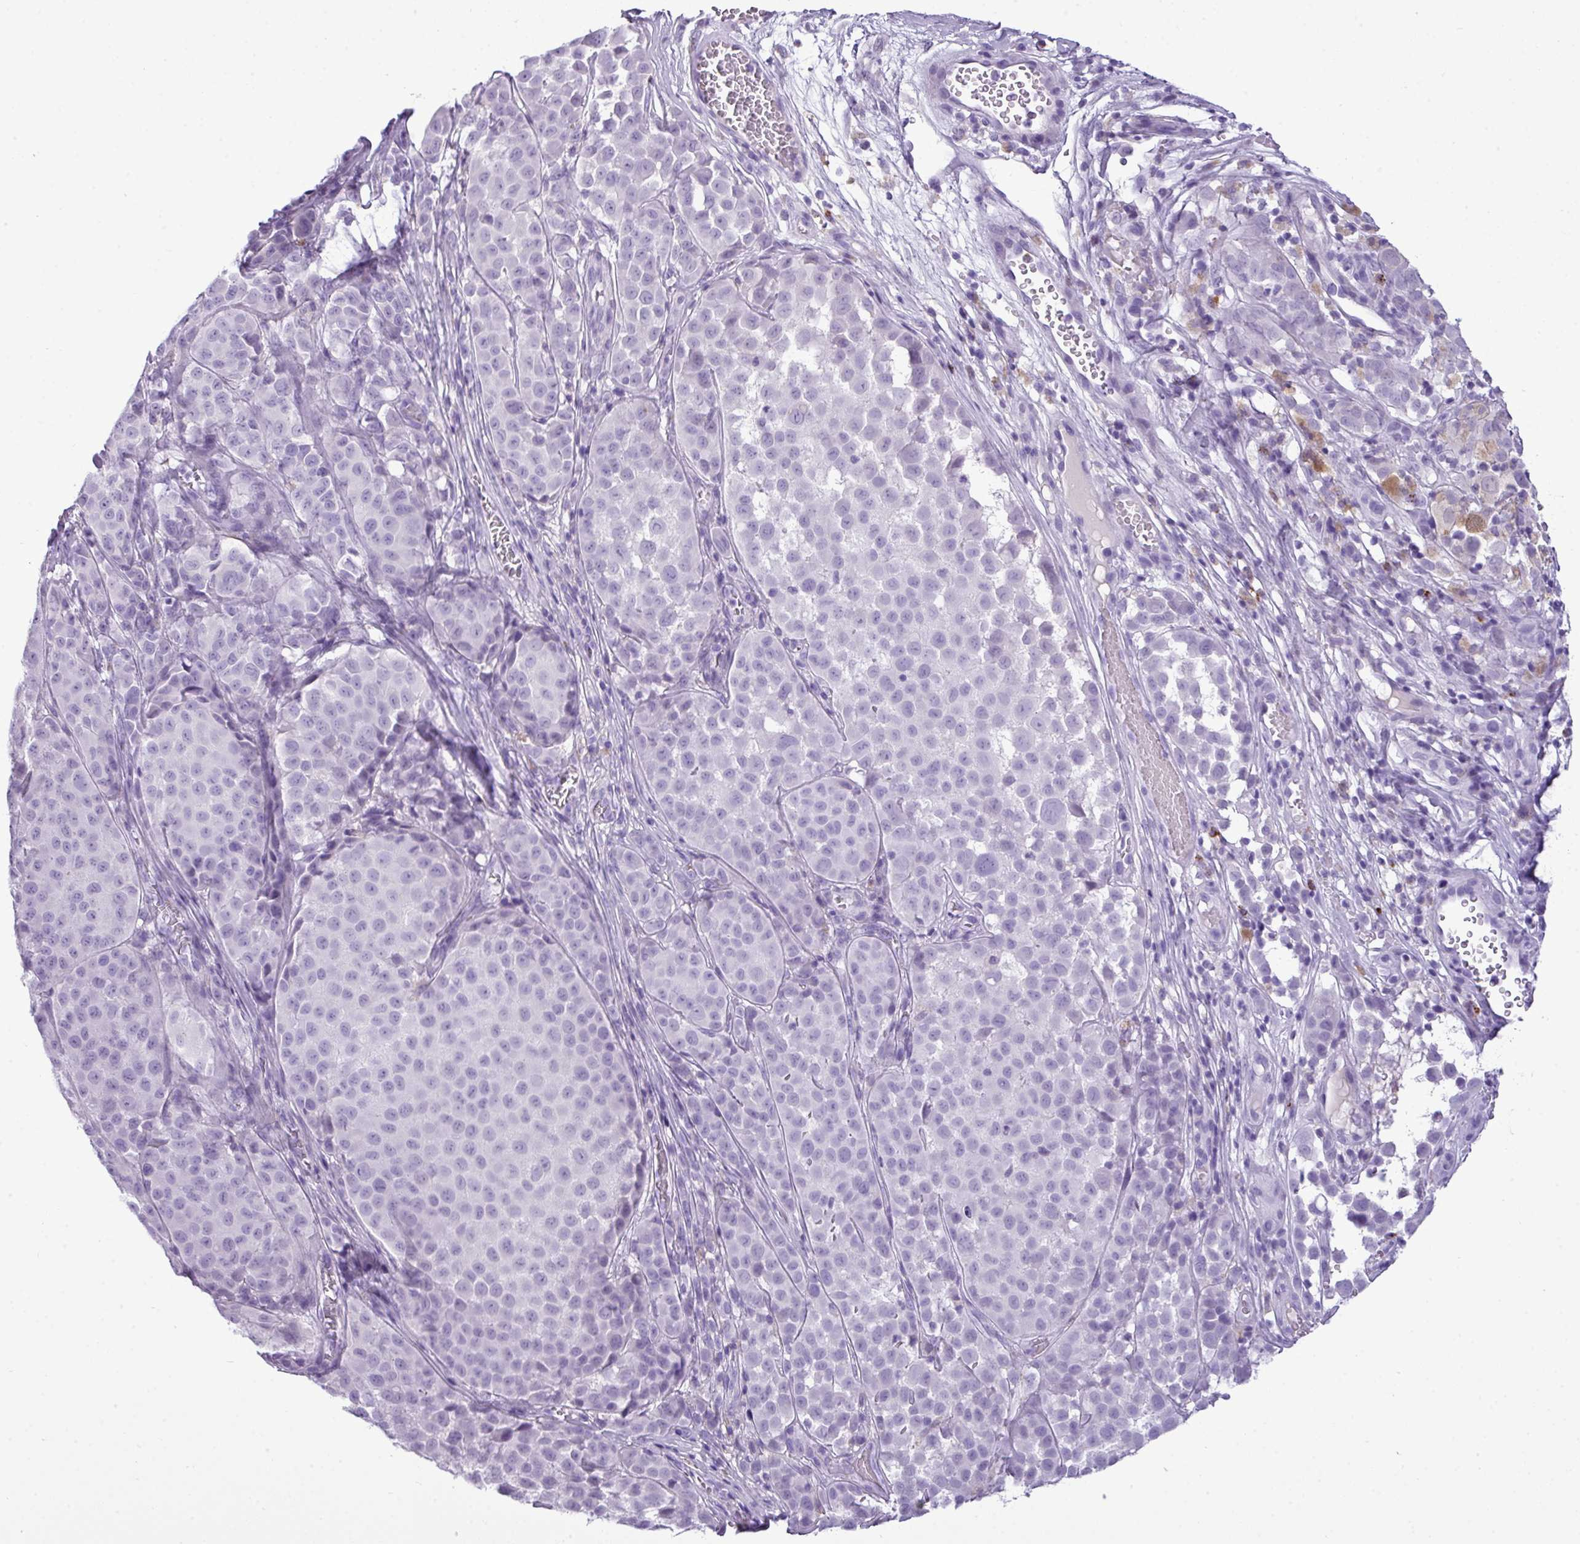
{"staining": {"intensity": "negative", "quantity": "none", "location": "none"}, "tissue": "melanoma", "cell_type": "Tumor cells", "image_type": "cancer", "snomed": [{"axis": "morphology", "description": "Malignant melanoma, NOS"}, {"axis": "topography", "description": "Skin"}], "caption": "This is an IHC image of human malignant melanoma. There is no positivity in tumor cells.", "gene": "RBMXL2", "patient": {"sex": "male", "age": 64}}